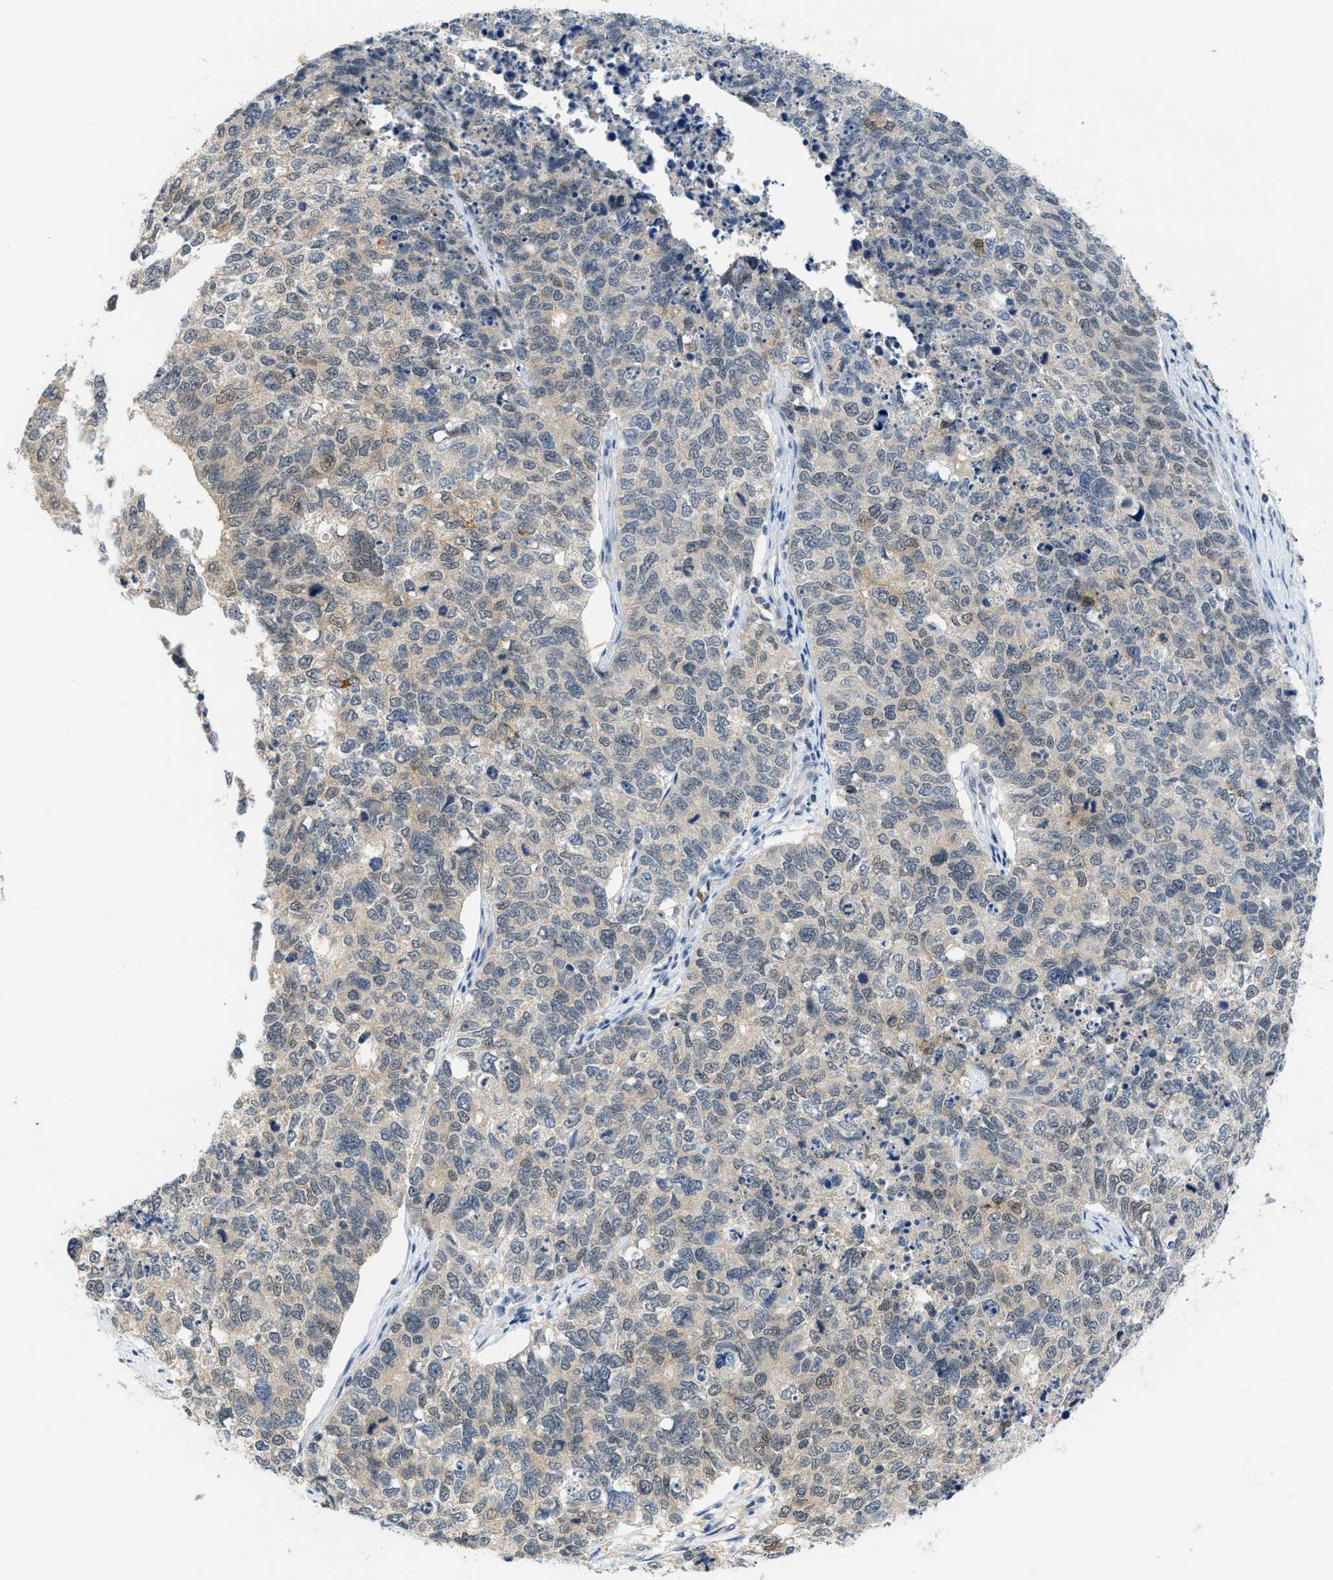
{"staining": {"intensity": "weak", "quantity": "25%-75%", "location": "cytoplasmic/membranous"}, "tissue": "cervical cancer", "cell_type": "Tumor cells", "image_type": "cancer", "snomed": [{"axis": "morphology", "description": "Squamous cell carcinoma, NOS"}, {"axis": "topography", "description": "Cervix"}], "caption": "Immunohistochemistry of human cervical cancer (squamous cell carcinoma) reveals low levels of weak cytoplasmic/membranous staining in about 25%-75% of tumor cells.", "gene": "PSAT1", "patient": {"sex": "female", "age": 63}}